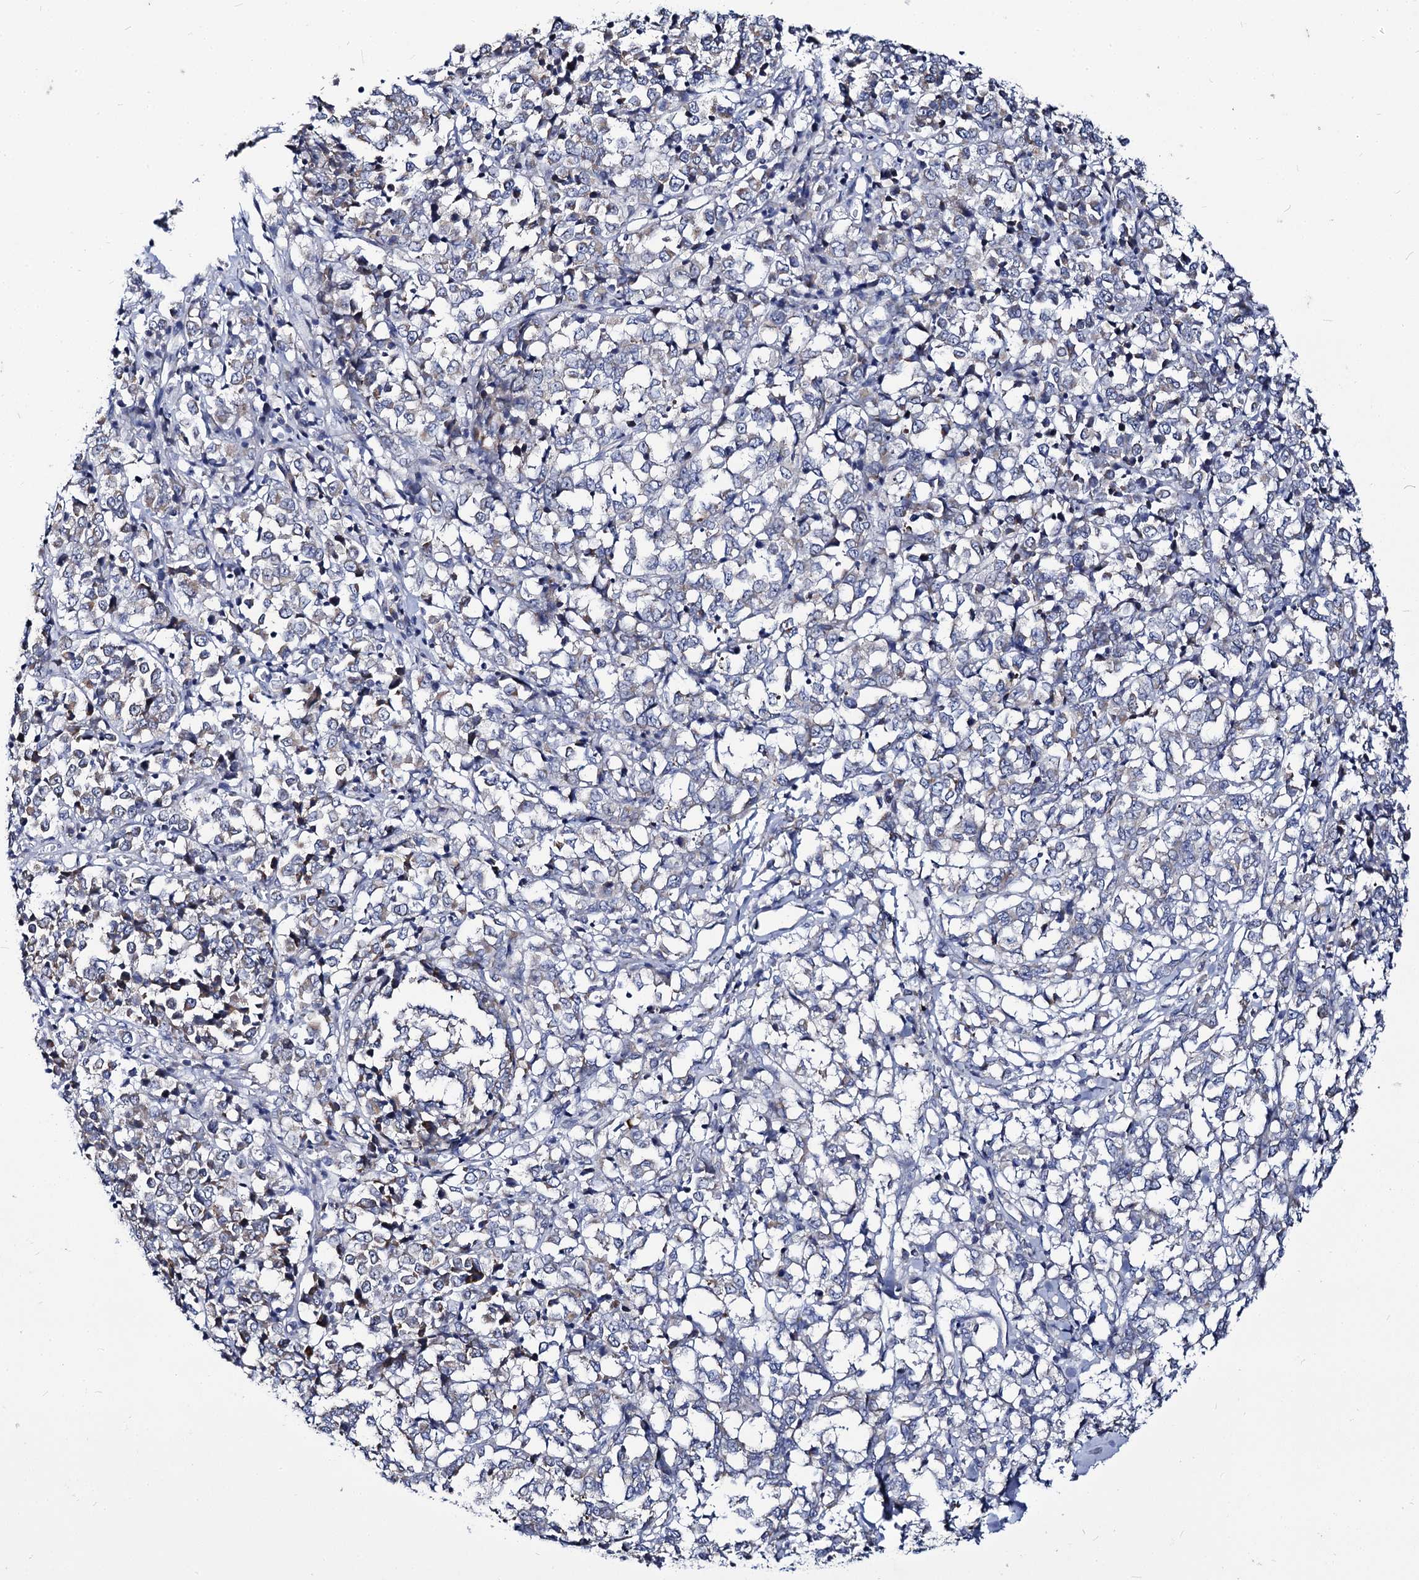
{"staining": {"intensity": "negative", "quantity": "none", "location": "none"}, "tissue": "melanoma", "cell_type": "Tumor cells", "image_type": "cancer", "snomed": [{"axis": "morphology", "description": "Malignant melanoma, NOS"}, {"axis": "topography", "description": "Skin"}], "caption": "Immunohistochemical staining of human malignant melanoma demonstrates no significant staining in tumor cells.", "gene": "PANX2", "patient": {"sex": "female", "age": 72}}